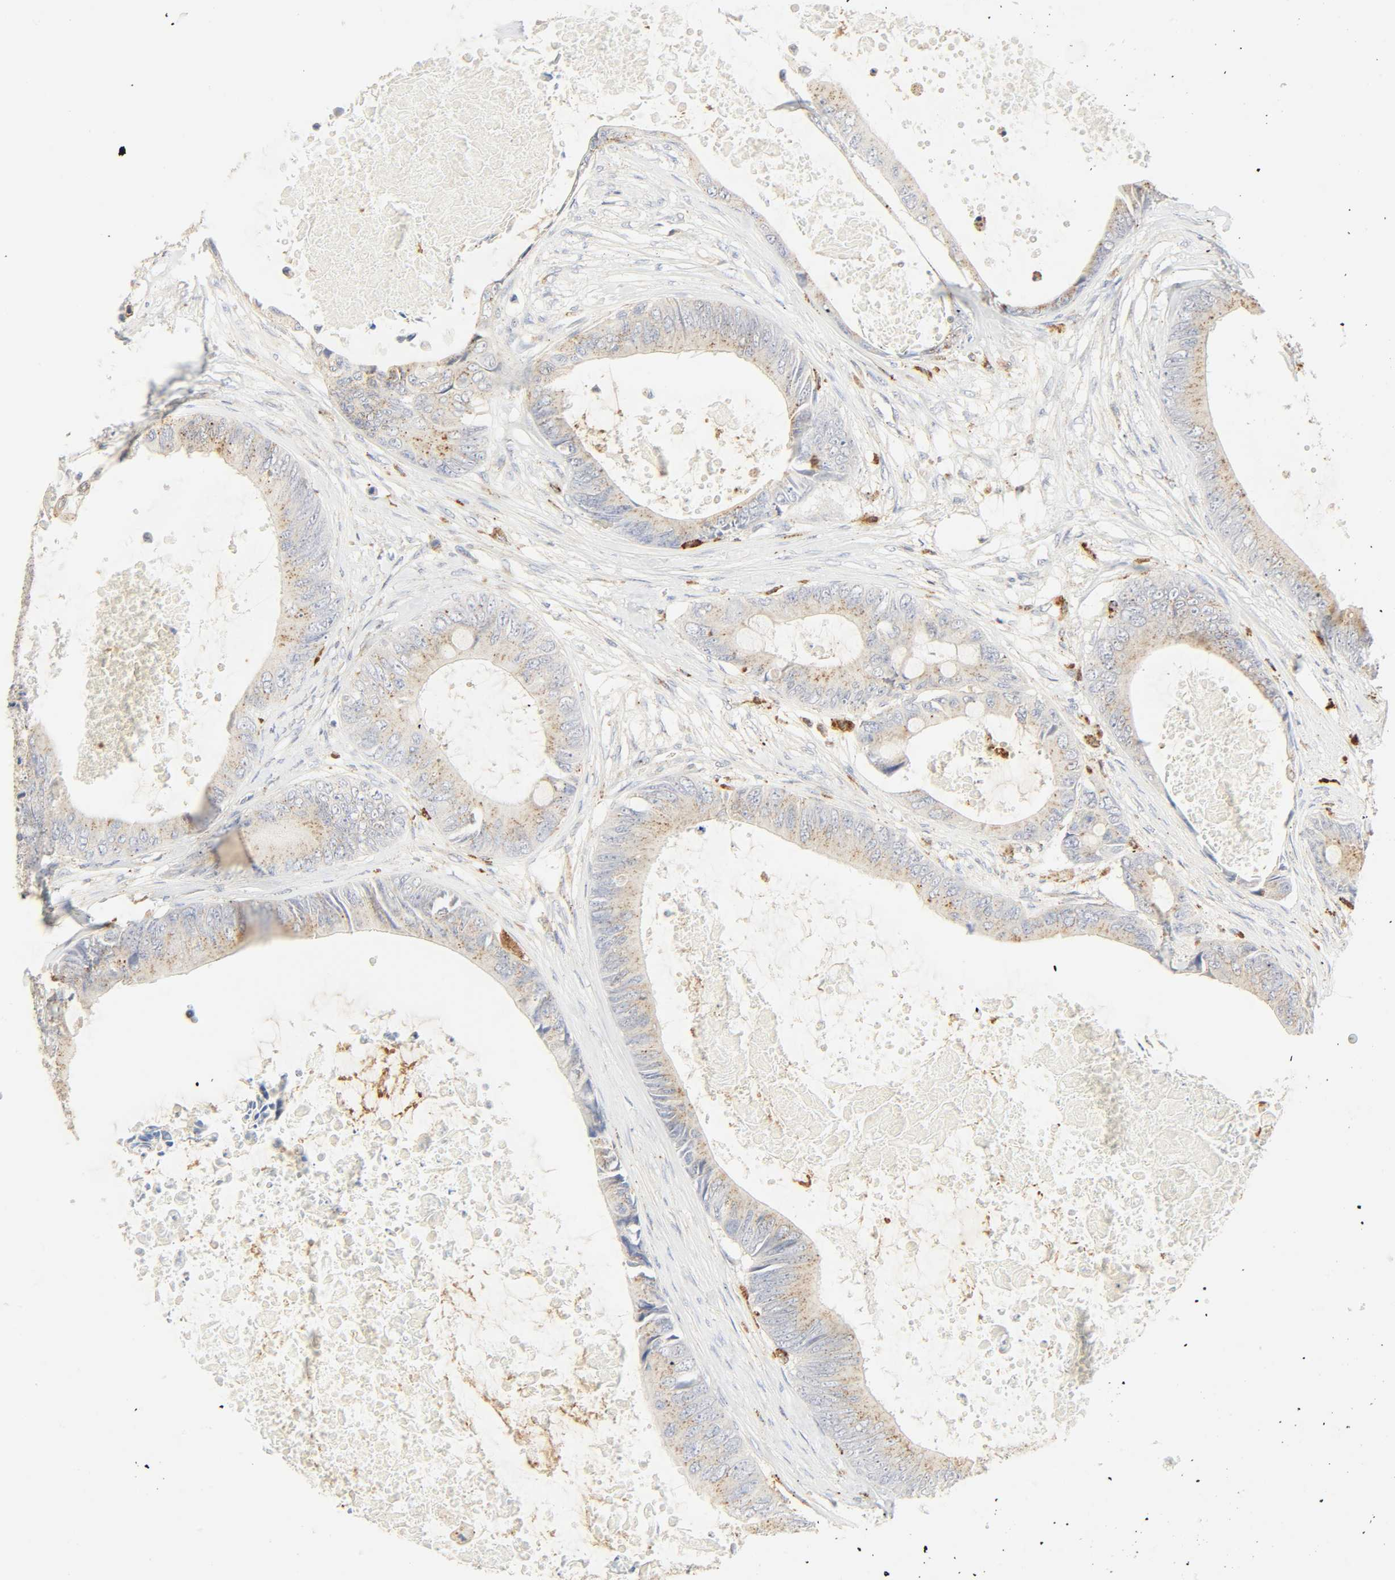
{"staining": {"intensity": "weak", "quantity": ">75%", "location": "cytoplasmic/membranous"}, "tissue": "colorectal cancer", "cell_type": "Tumor cells", "image_type": "cancer", "snomed": [{"axis": "morphology", "description": "Normal tissue, NOS"}, {"axis": "morphology", "description": "Adenocarcinoma, NOS"}, {"axis": "topography", "description": "Rectum"}, {"axis": "topography", "description": "Peripheral nerve tissue"}], "caption": "Brown immunohistochemical staining in human colorectal adenocarcinoma exhibits weak cytoplasmic/membranous positivity in about >75% of tumor cells. Using DAB (3,3'-diaminobenzidine) (brown) and hematoxylin (blue) stains, captured at high magnification using brightfield microscopy.", "gene": "CAMK2A", "patient": {"sex": "female", "age": 77}}